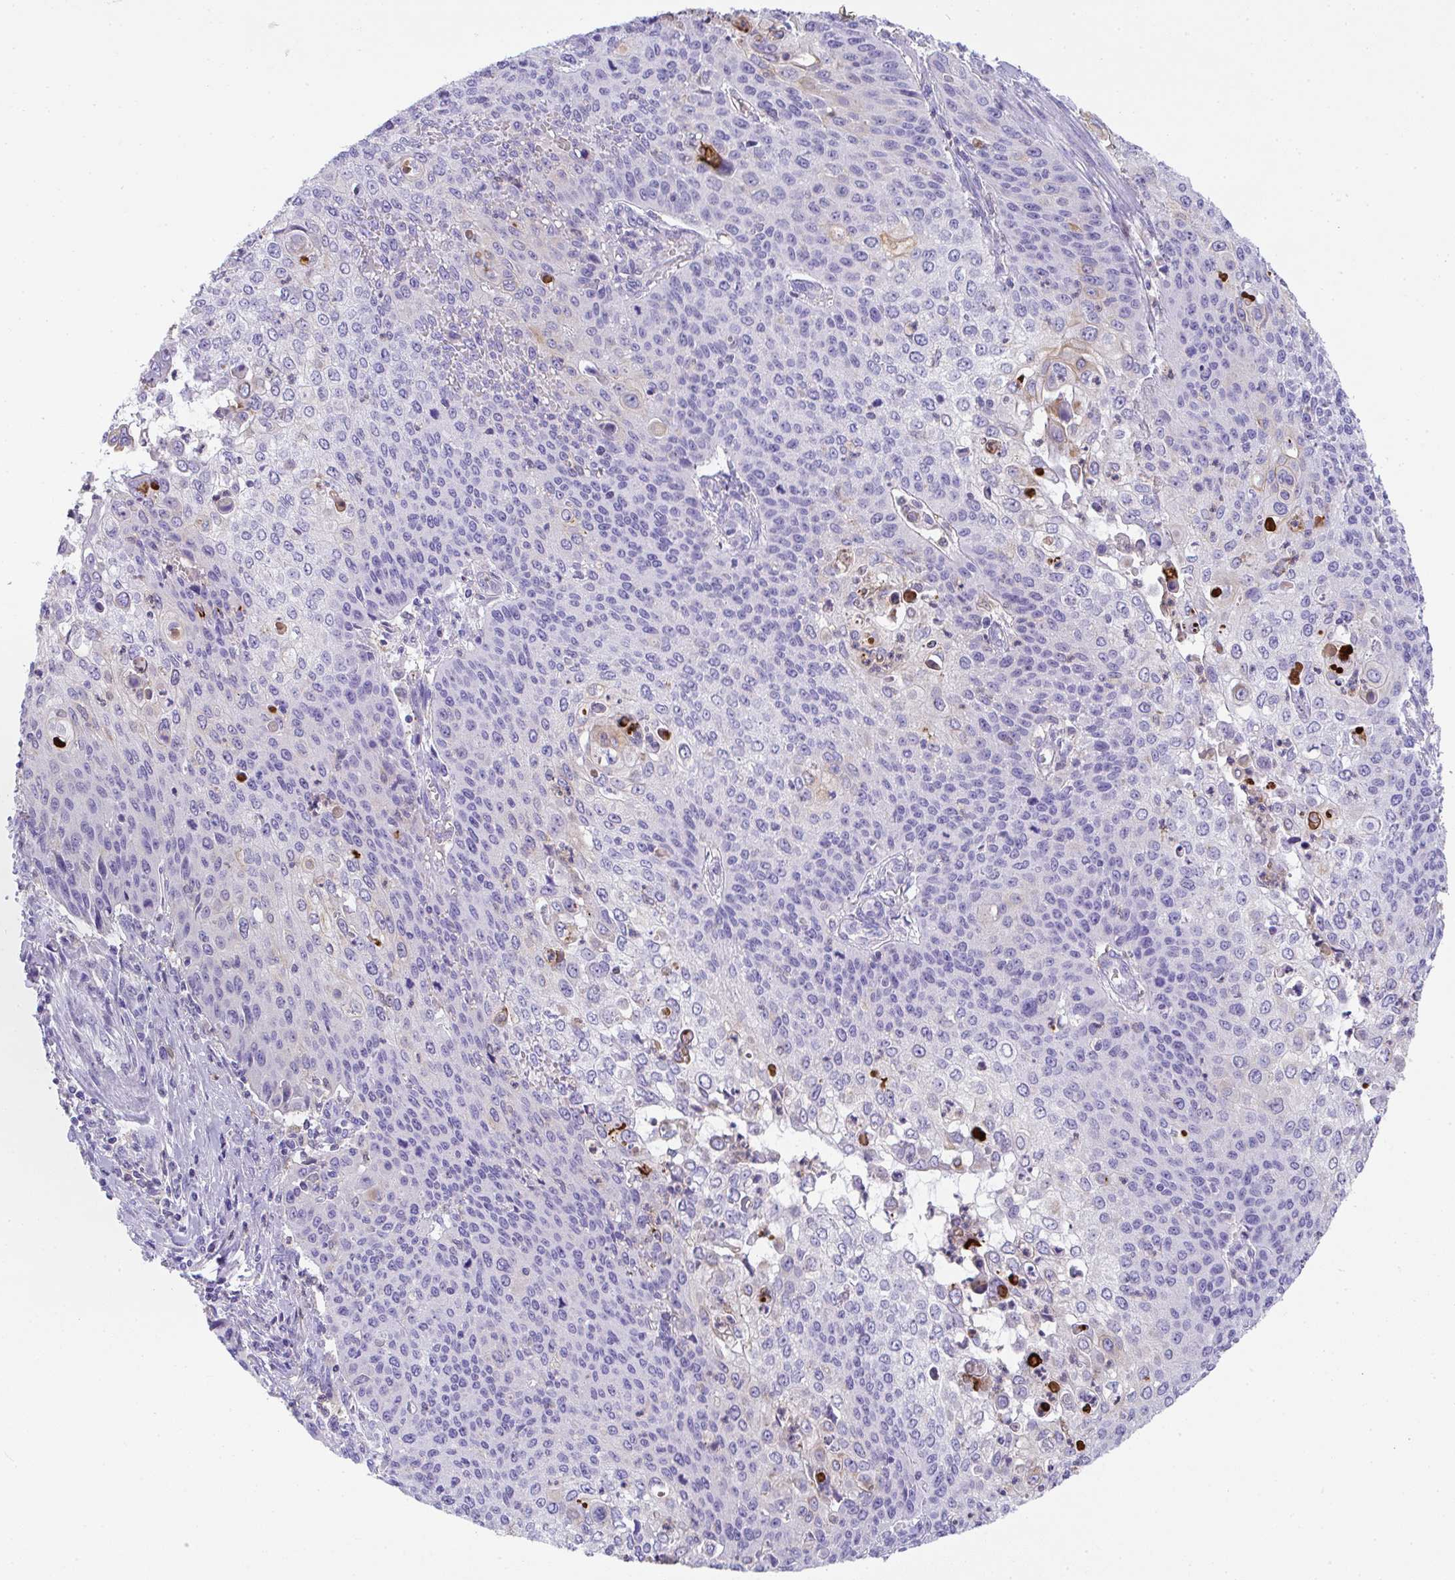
{"staining": {"intensity": "weak", "quantity": "<25%", "location": "cytoplasmic/membranous"}, "tissue": "cervical cancer", "cell_type": "Tumor cells", "image_type": "cancer", "snomed": [{"axis": "morphology", "description": "Squamous cell carcinoma, NOS"}, {"axis": "topography", "description": "Cervix"}], "caption": "IHC photomicrograph of squamous cell carcinoma (cervical) stained for a protein (brown), which shows no positivity in tumor cells.", "gene": "TNFAIP8", "patient": {"sex": "female", "age": 65}}